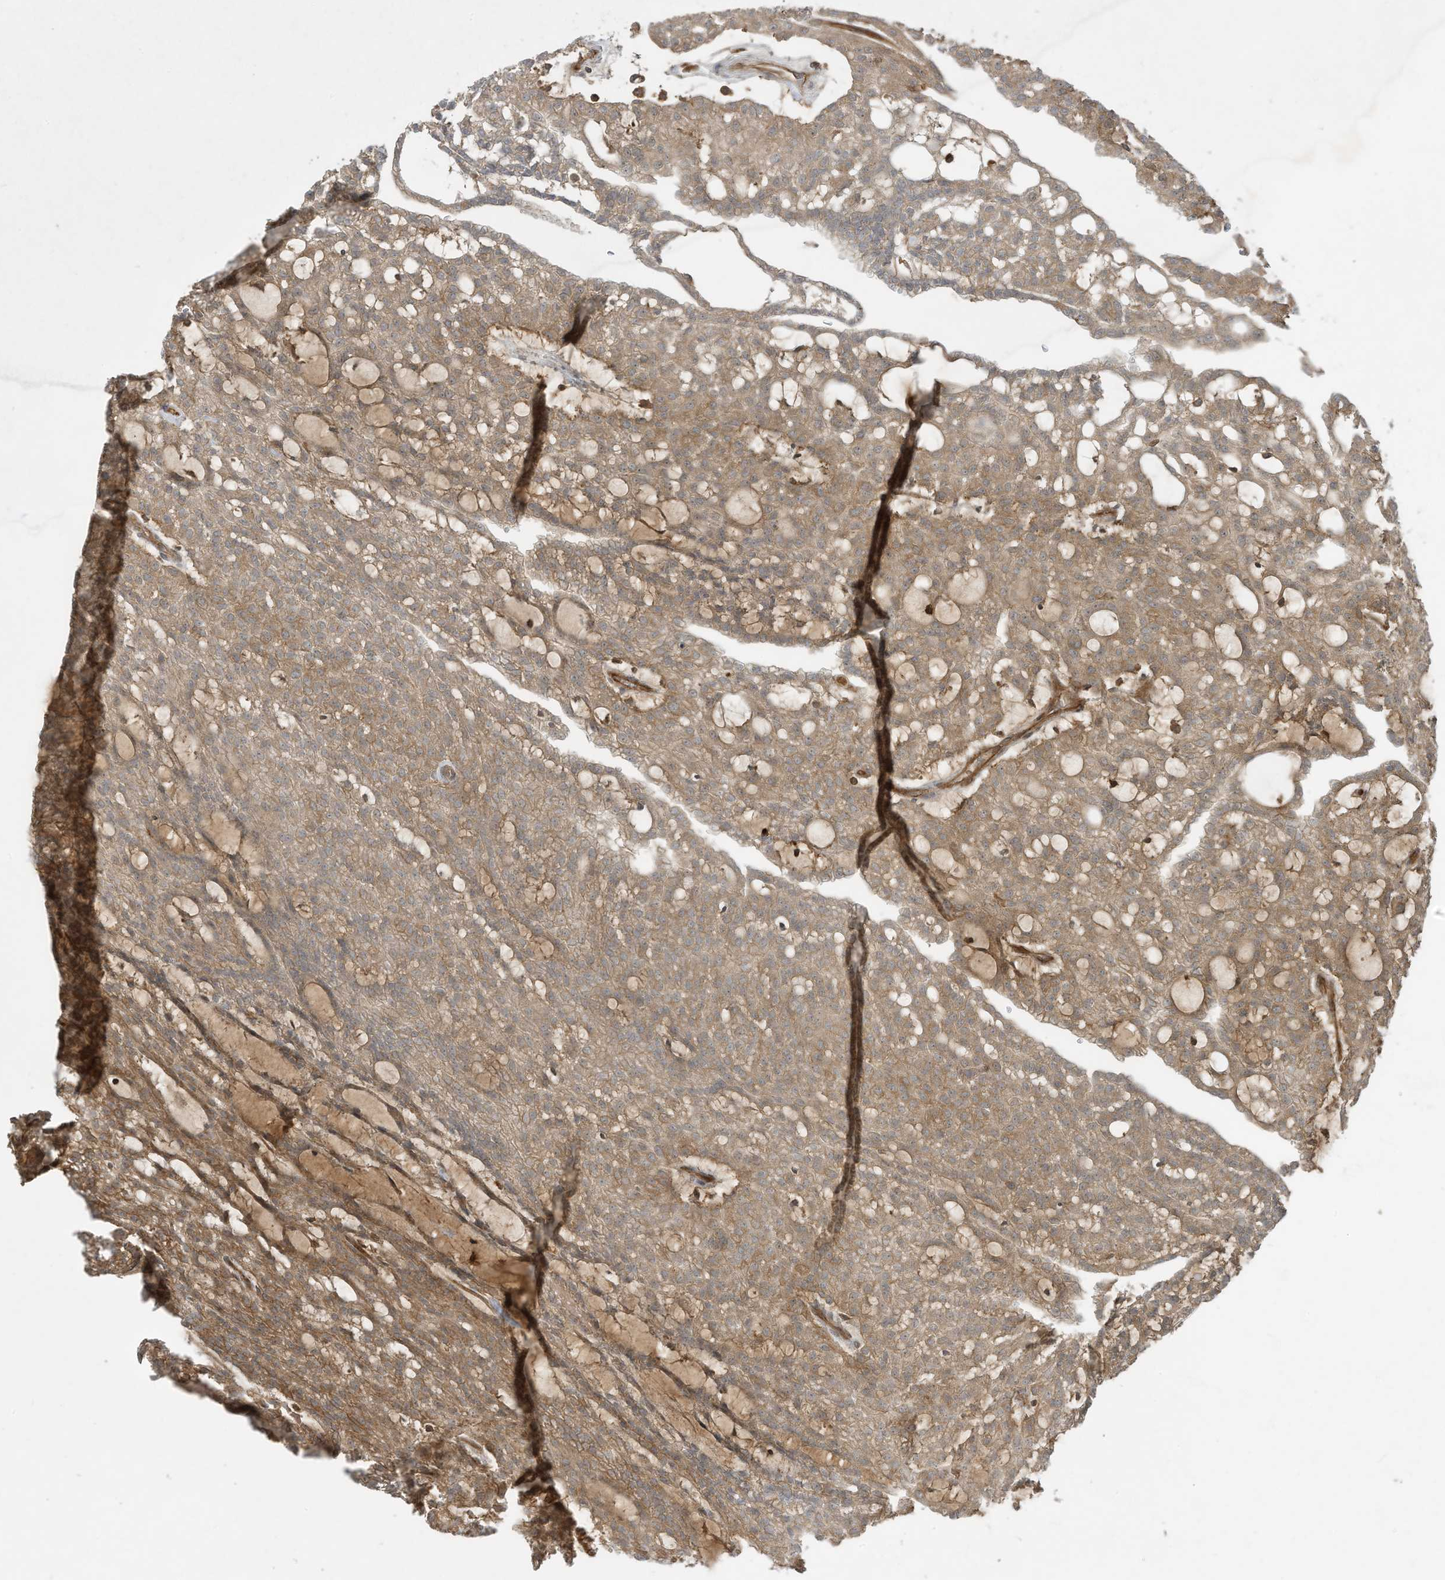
{"staining": {"intensity": "moderate", "quantity": ">75%", "location": "cytoplasmic/membranous"}, "tissue": "renal cancer", "cell_type": "Tumor cells", "image_type": "cancer", "snomed": [{"axis": "morphology", "description": "Adenocarcinoma, NOS"}, {"axis": "topography", "description": "Kidney"}], "caption": "Renal cancer (adenocarcinoma) was stained to show a protein in brown. There is medium levels of moderate cytoplasmic/membranous expression in approximately >75% of tumor cells.", "gene": "DDIT4", "patient": {"sex": "male", "age": 63}}